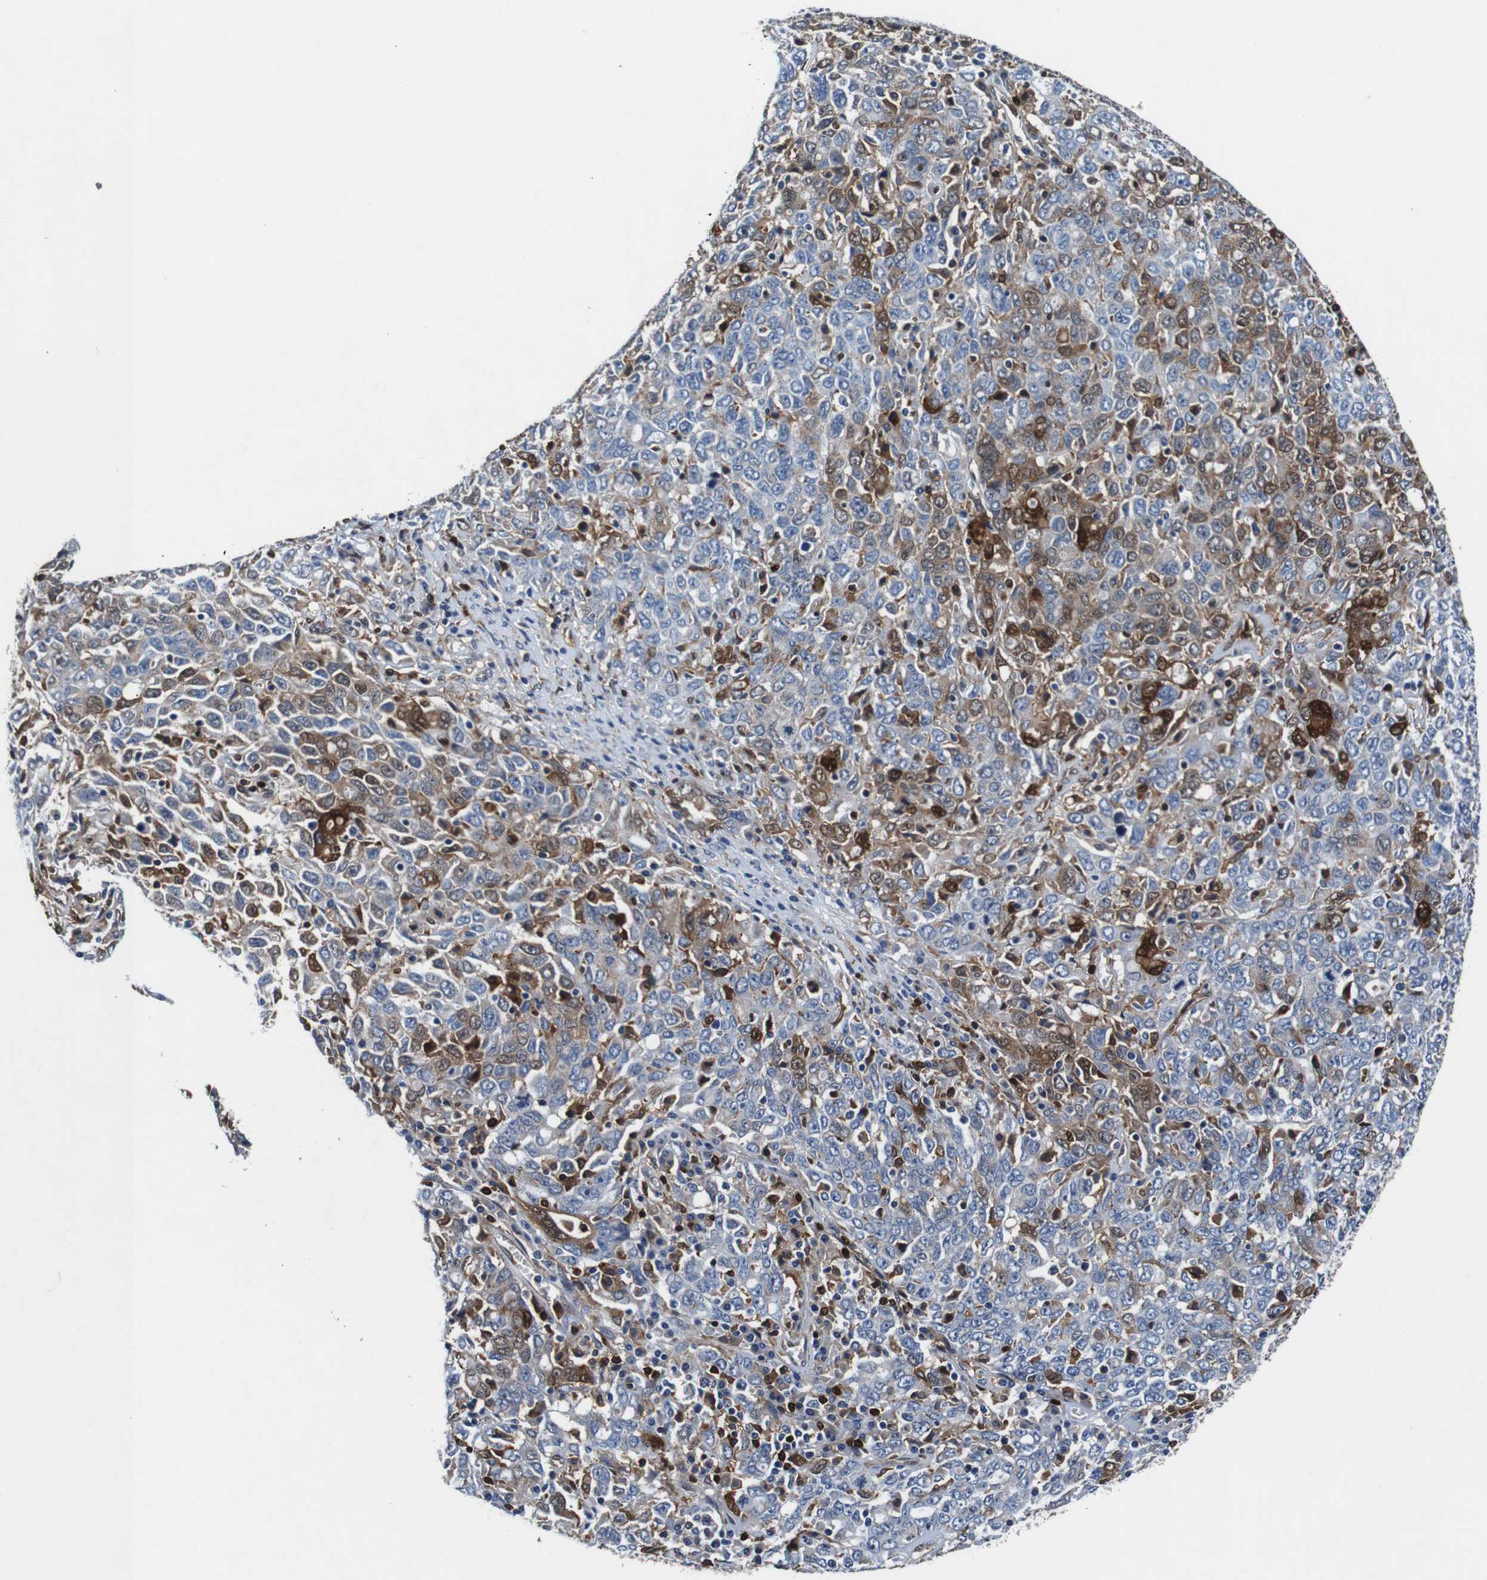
{"staining": {"intensity": "moderate", "quantity": "<25%", "location": "cytoplasmic/membranous,nuclear"}, "tissue": "ovarian cancer", "cell_type": "Tumor cells", "image_type": "cancer", "snomed": [{"axis": "morphology", "description": "Carcinoma, endometroid"}, {"axis": "topography", "description": "Ovary"}], "caption": "A low amount of moderate cytoplasmic/membranous and nuclear staining is identified in approximately <25% of tumor cells in endometroid carcinoma (ovarian) tissue. (Brightfield microscopy of DAB IHC at high magnification).", "gene": "ANXA1", "patient": {"sex": "female", "age": 62}}